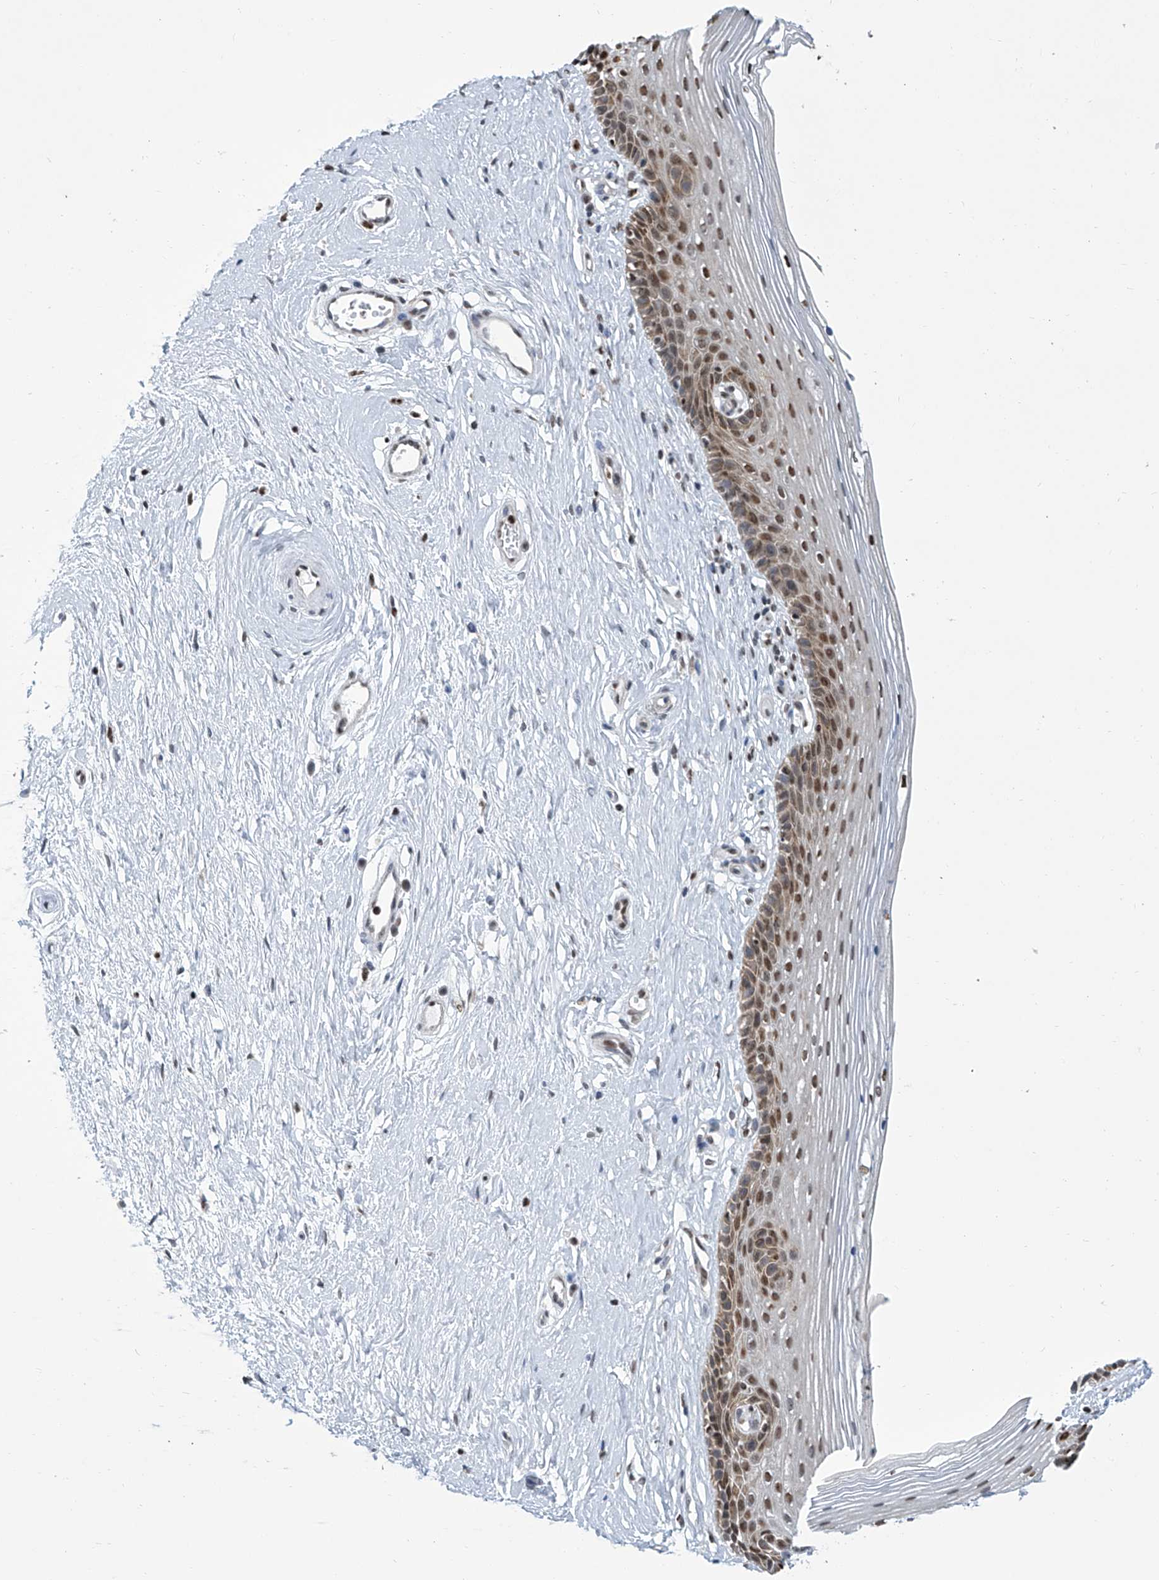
{"staining": {"intensity": "strong", "quantity": "25%-75%", "location": "nuclear"}, "tissue": "vagina", "cell_type": "Squamous epithelial cells", "image_type": "normal", "snomed": [{"axis": "morphology", "description": "Normal tissue, NOS"}, {"axis": "topography", "description": "Vagina"}], "caption": "An immunohistochemistry micrograph of normal tissue is shown. Protein staining in brown highlights strong nuclear positivity in vagina within squamous epithelial cells. The protein of interest is shown in brown color, while the nuclei are stained blue.", "gene": "SREBF2", "patient": {"sex": "female", "age": 46}}